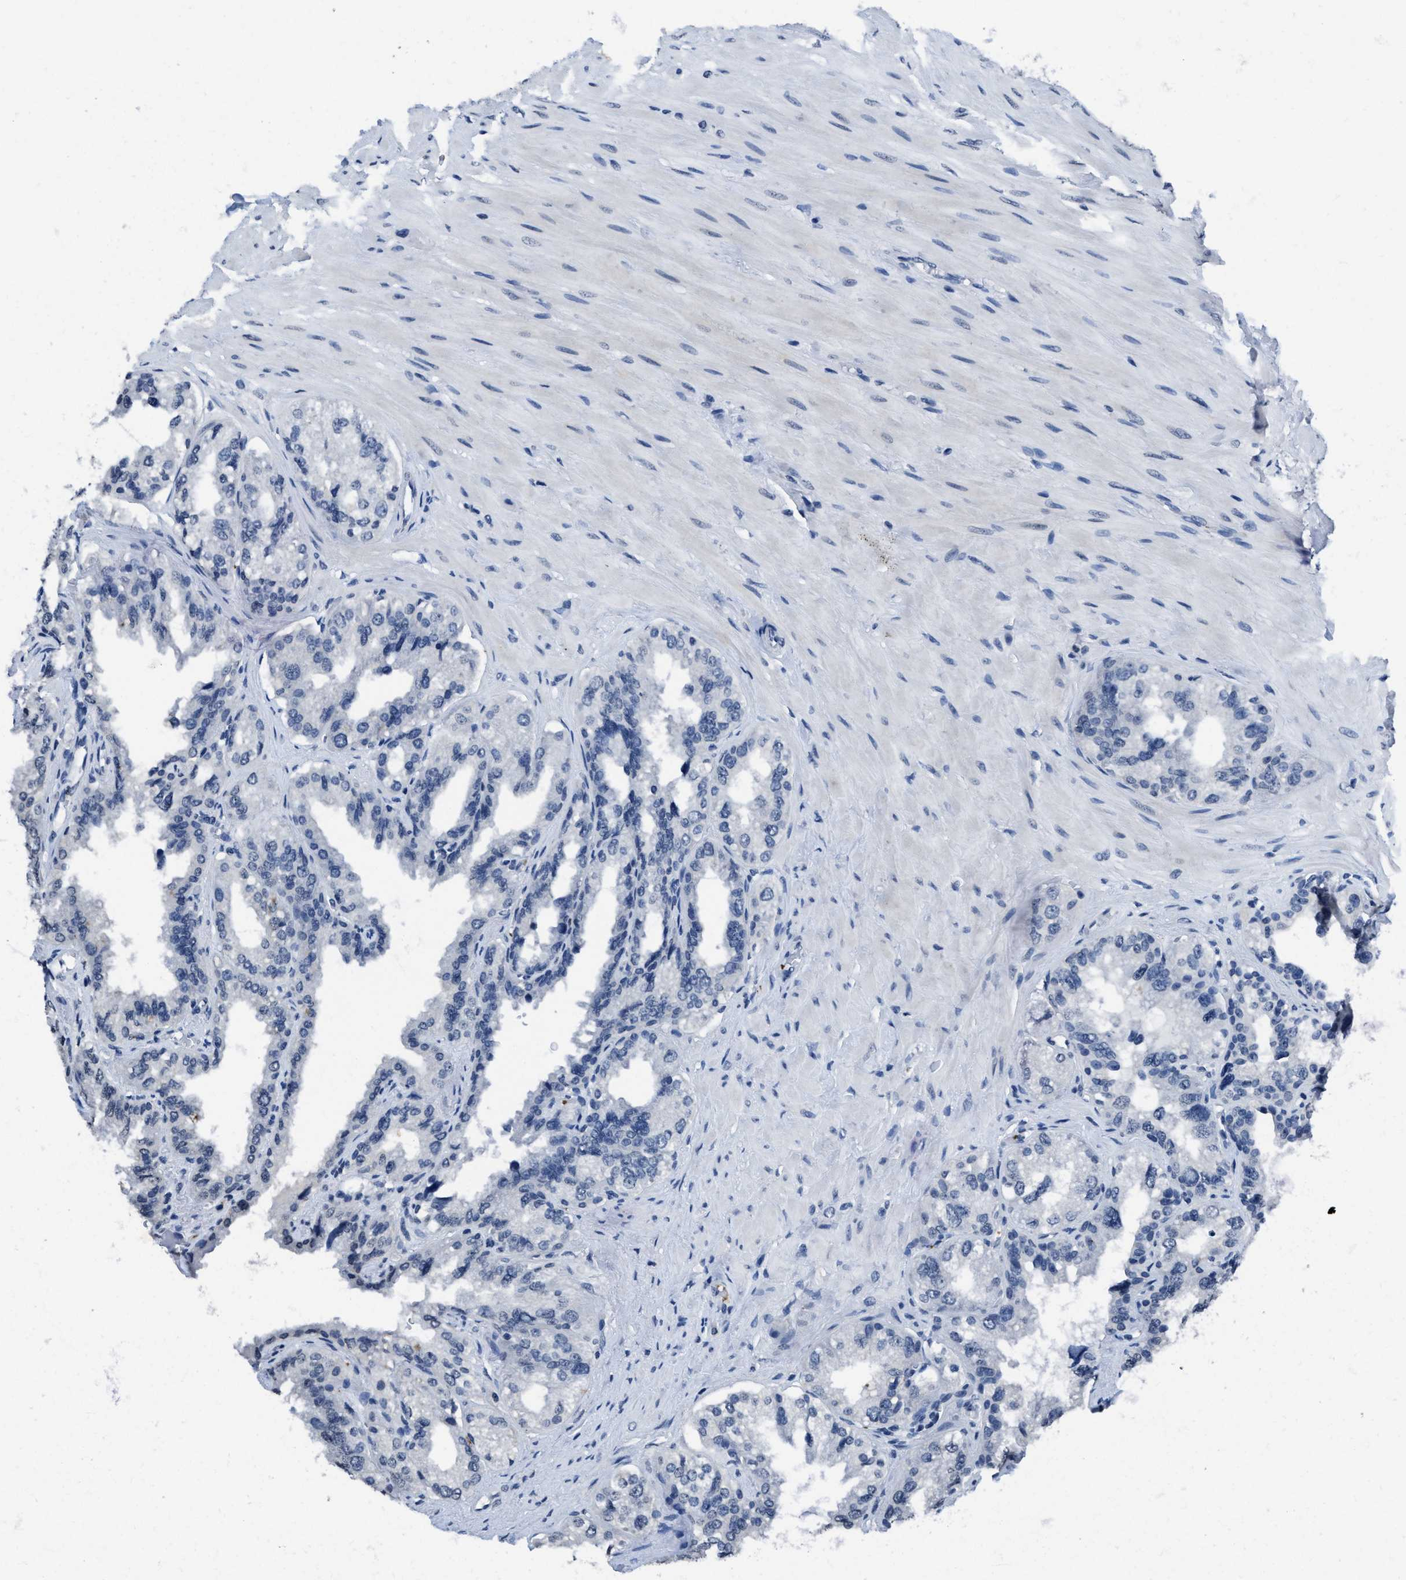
{"staining": {"intensity": "negative", "quantity": "none", "location": "none"}, "tissue": "seminal vesicle", "cell_type": "Glandular cells", "image_type": "normal", "snomed": [{"axis": "morphology", "description": "Normal tissue, NOS"}, {"axis": "topography", "description": "Seminal veicle"}], "caption": "This is an immunohistochemistry (IHC) histopathology image of benign human seminal vesicle. There is no positivity in glandular cells.", "gene": "ITGA2B", "patient": {"sex": "male", "age": 68}}